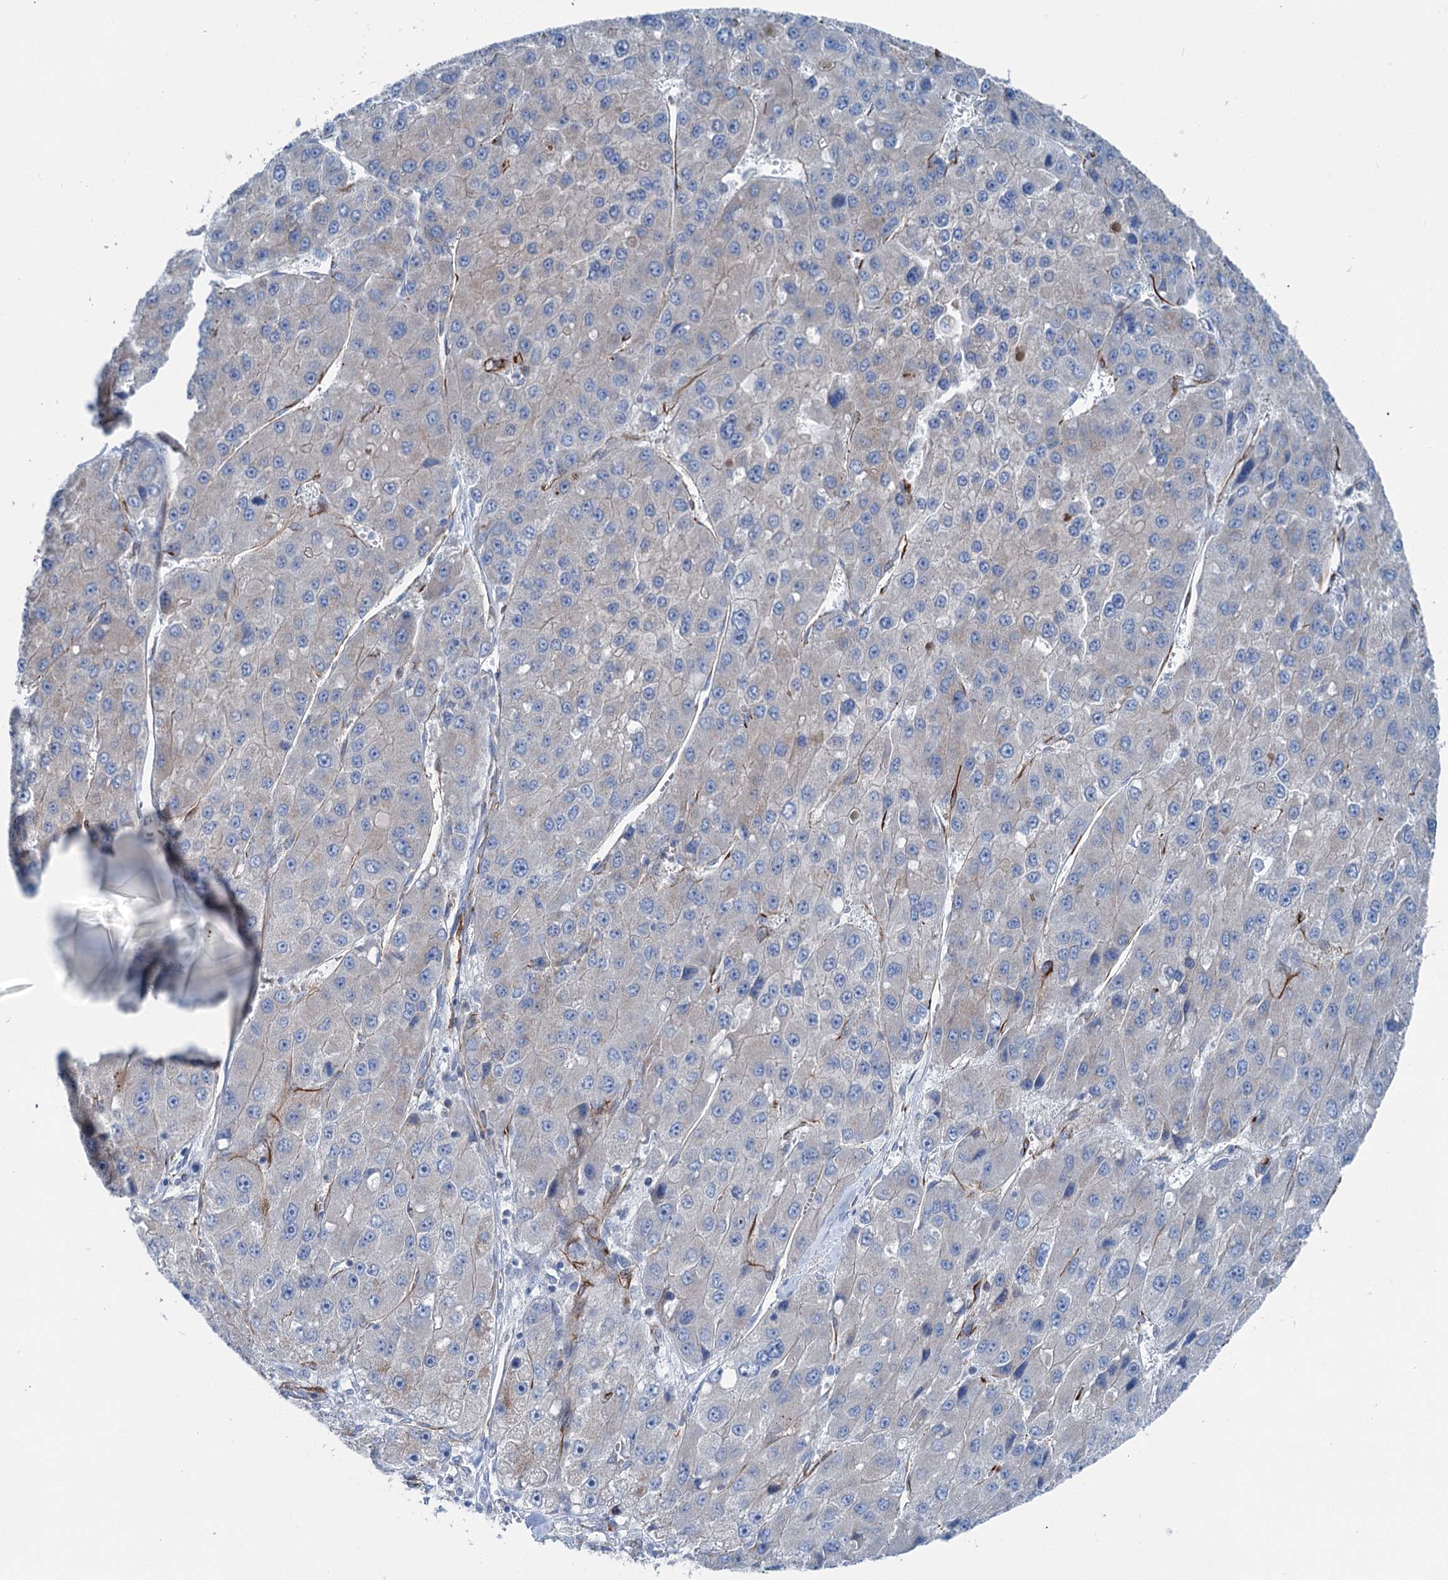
{"staining": {"intensity": "negative", "quantity": "none", "location": "none"}, "tissue": "liver cancer", "cell_type": "Tumor cells", "image_type": "cancer", "snomed": [{"axis": "morphology", "description": "Carcinoma, Hepatocellular, NOS"}, {"axis": "topography", "description": "Liver"}], "caption": "The micrograph displays no staining of tumor cells in hepatocellular carcinoma (liver). (DAB IHC with hematoxylin counter stain).", "gene": "CALCOCO1", "patient": {"sex": "female", "age": 73}}